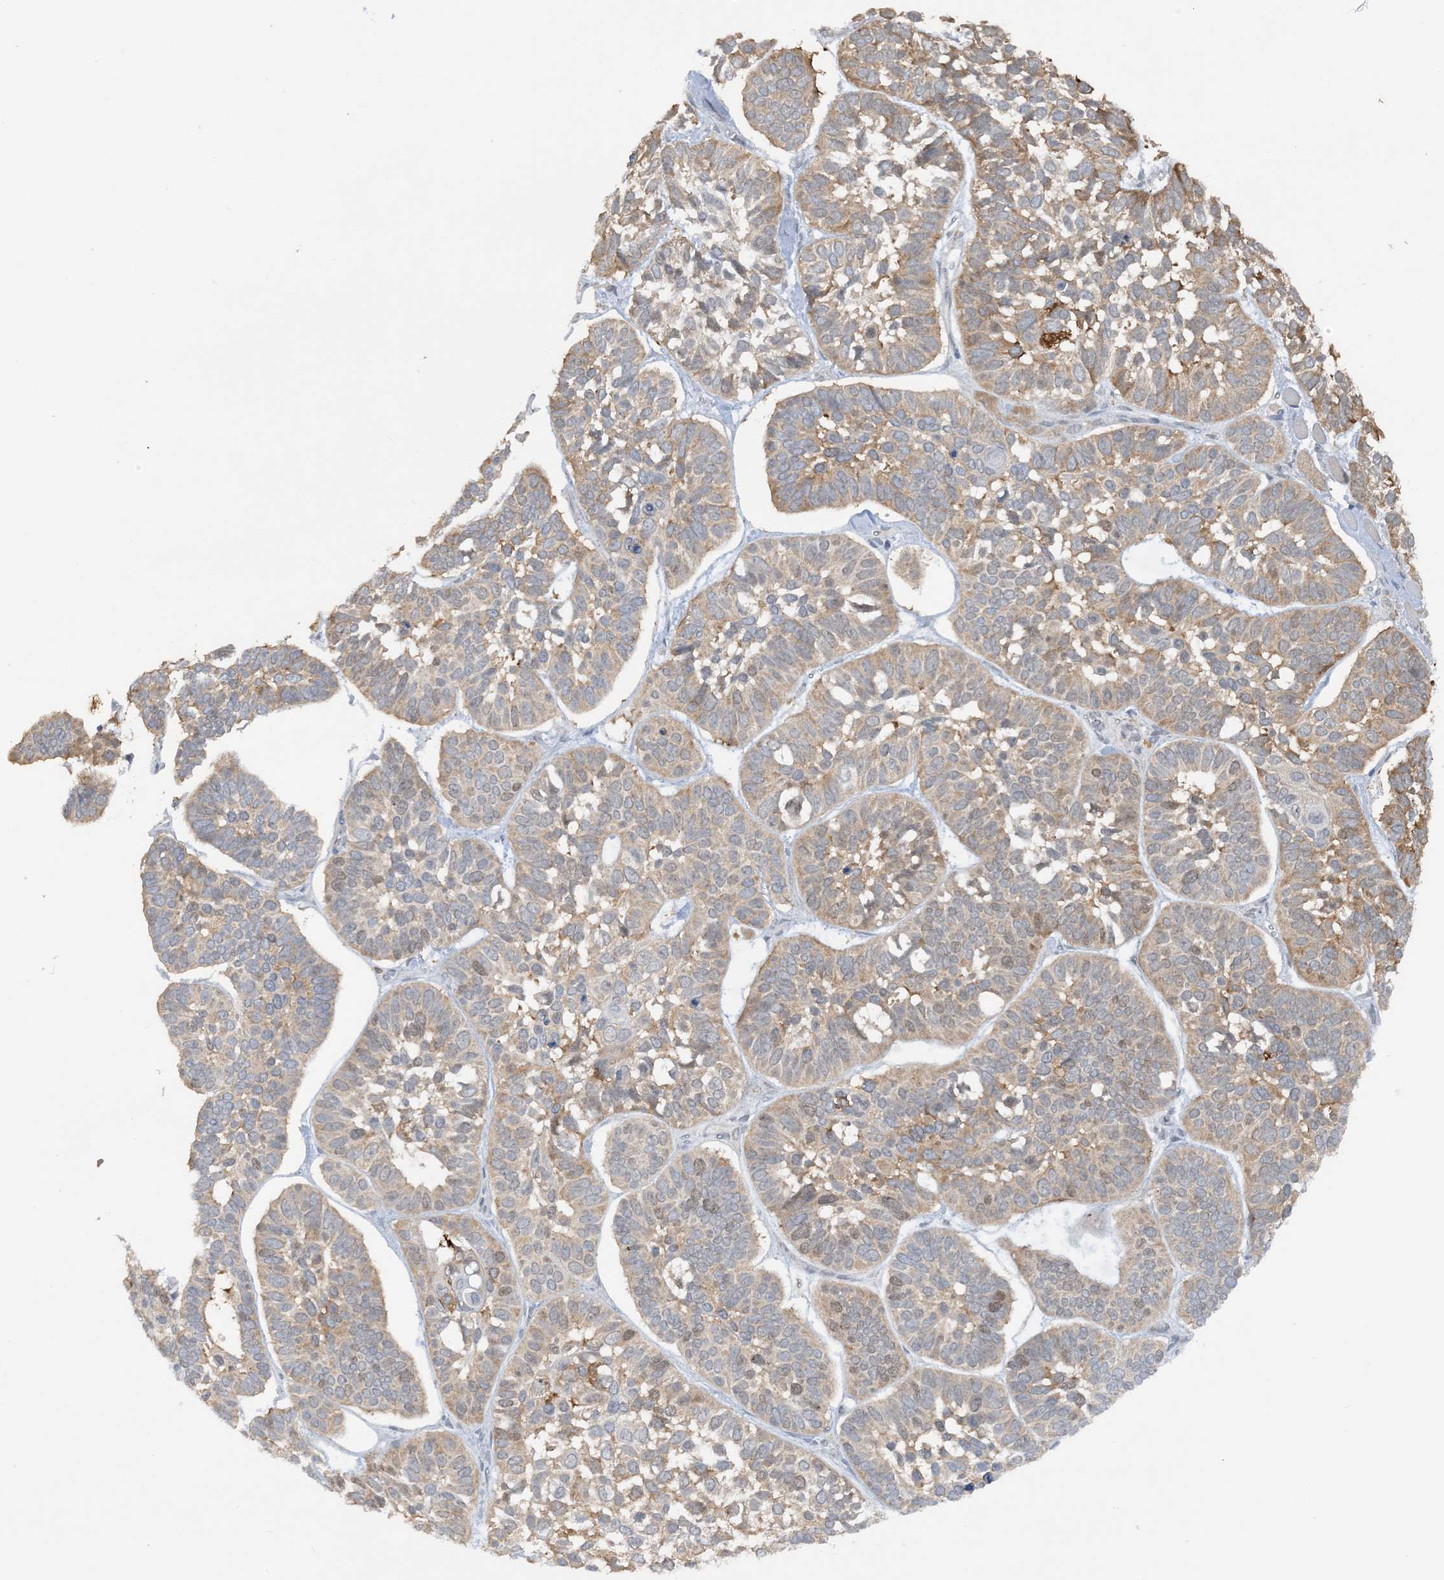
{"staining": {"intensity": "moderate", "quantity": ">75%", "location": "cytoplasmic/membranous"}, "tissue": "skin cancer", "cell_type": "Tumor cells", "image_type": "cancer", "snomed": [{"axis": "morphology", "description": "Basal cell carcinoma"}, {"axis": "topography", "description": "Skin"}], "caption": "Skin basal cell carcinoma was stained to show a protein in brown. There is medium levels of moderate cytoplasmic/membranous expression in approximately >75% of tumor cells.", "gene": "ACYP2", "patient": {"sex": "male", "age": 62}}